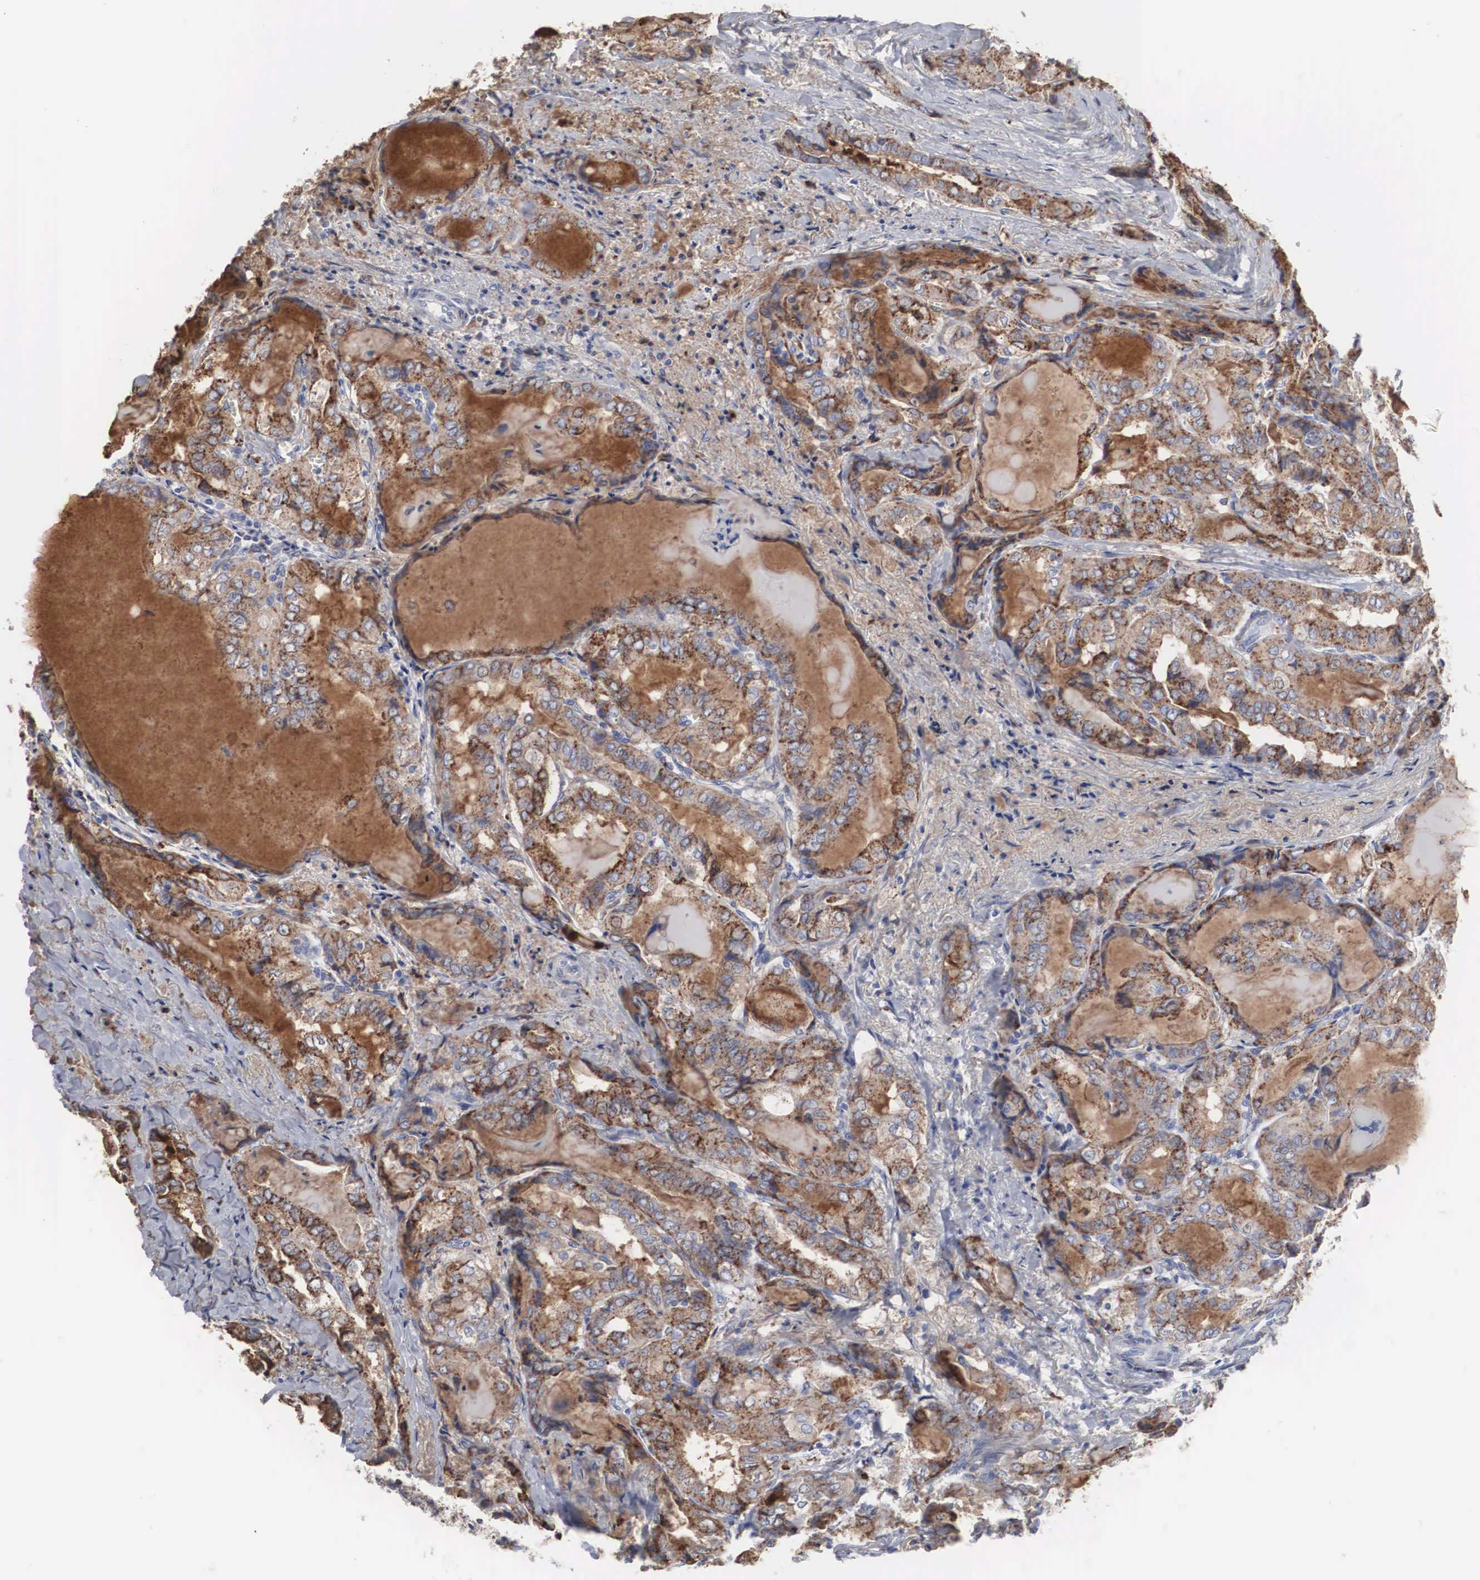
{"staining": {"intensity": "moderate", "quantity": ">75%", "location": "cytoplasmic/membranous"}, "tissue": "thyroid cancer", "cell_type": "Tumor cells", "image_type": "cancer", "snomed": [{"axis": "morphology", "description": "Papillary adenocarcinoma, NOS"}, {"axis": "topography", "description": "Thyroid gland"}], "caption": "A brown stain labels moderate cytoplasmic/membranous positivity of a protein in thyroid cancer tumor cells.", "gene": "LGALS3BP", "patient": {"sex": "female", "age": 71}}